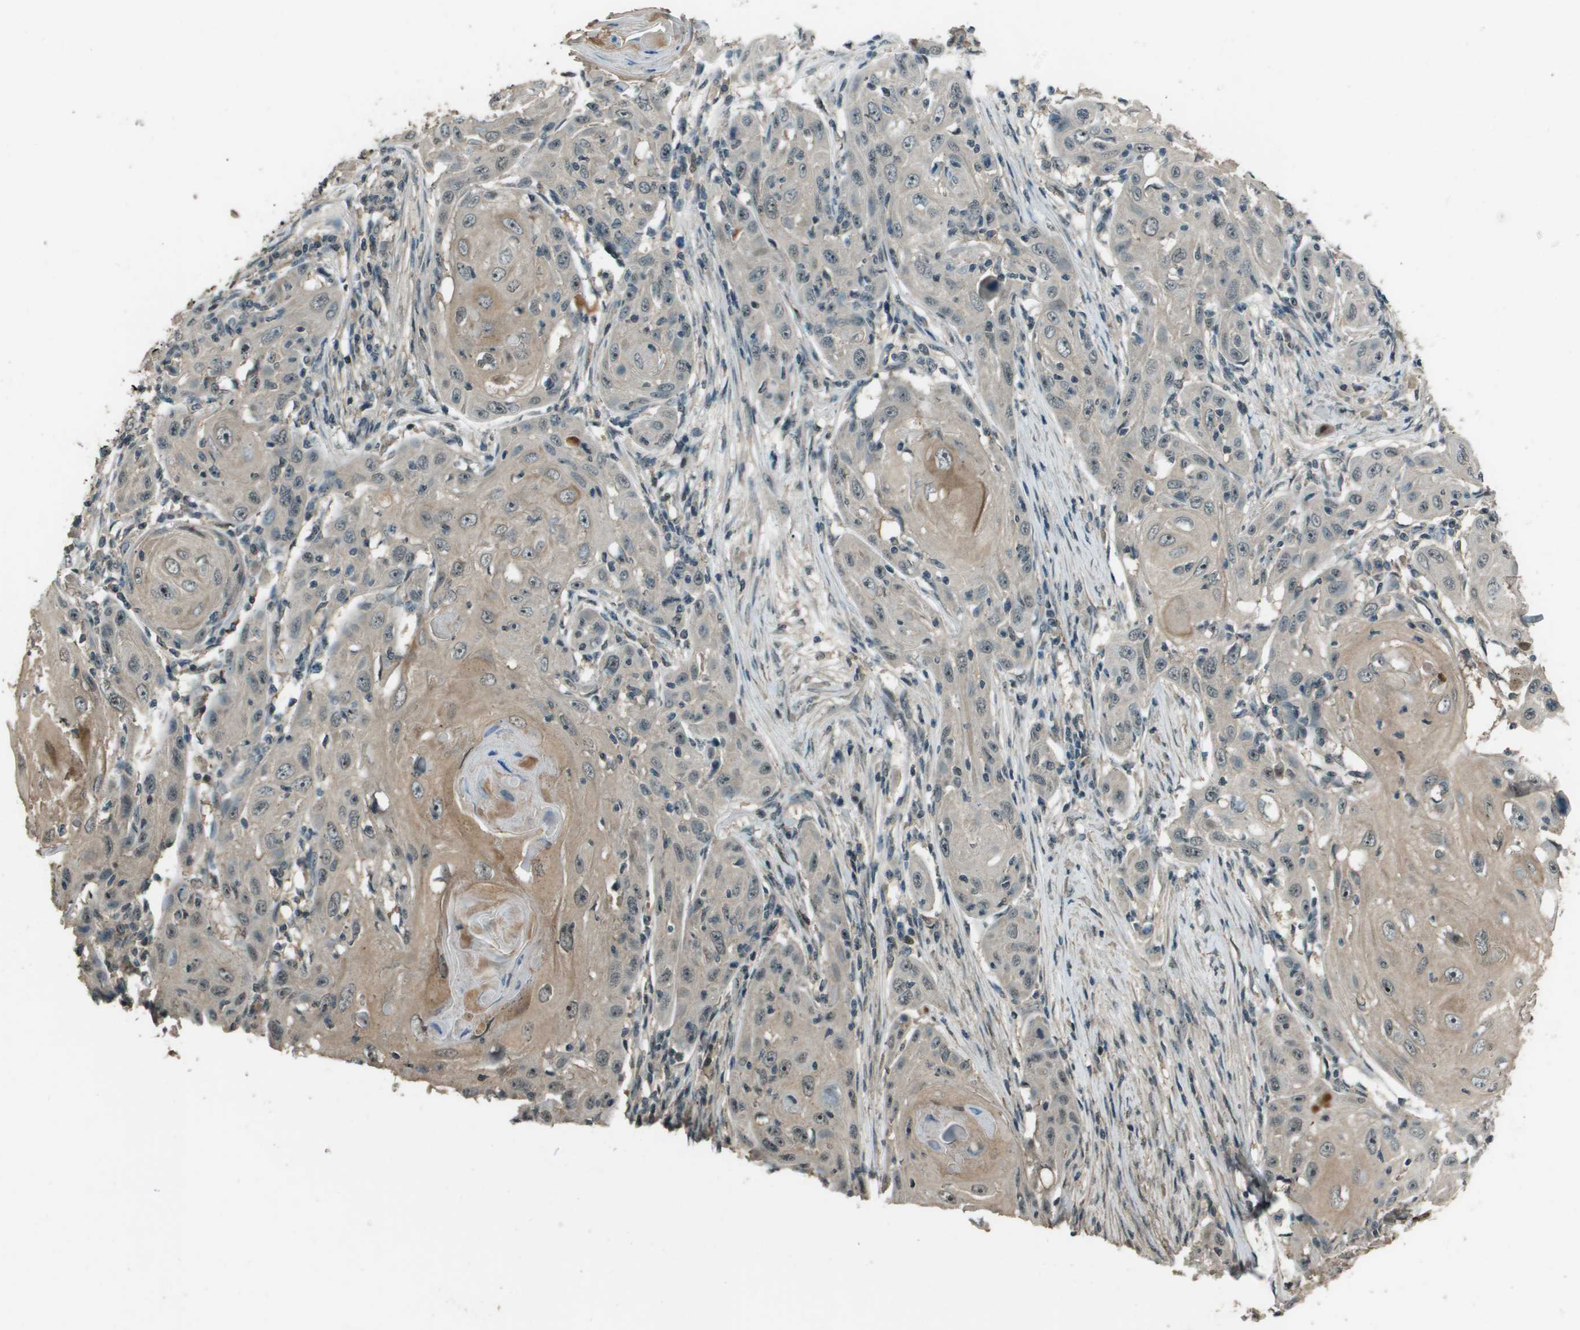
{"staining": {"intensity": "moderate", "quantity": "25%-75%", "location": "cytoplasmic/membranous"}, "tissue": "skin cancer", "cell_type": "Tumor cells", "image_type": "cancer", "snomed": [{"axis": "morphology", "description": "Squamous cell carcinoma, NOS"}, {"axis": "topography", "description": "Skin"}], "caption": "Skin cancer (squamous cell carcinoma) stained with DAB (3,3'-diaminobenzidine) IHC exhibits medium levels of moderate cytoplasmic/membranous staining in about 25%-75% of tumor cells.", "gene": "SDC3", "patient": {"sex": "female", "age": 88}}